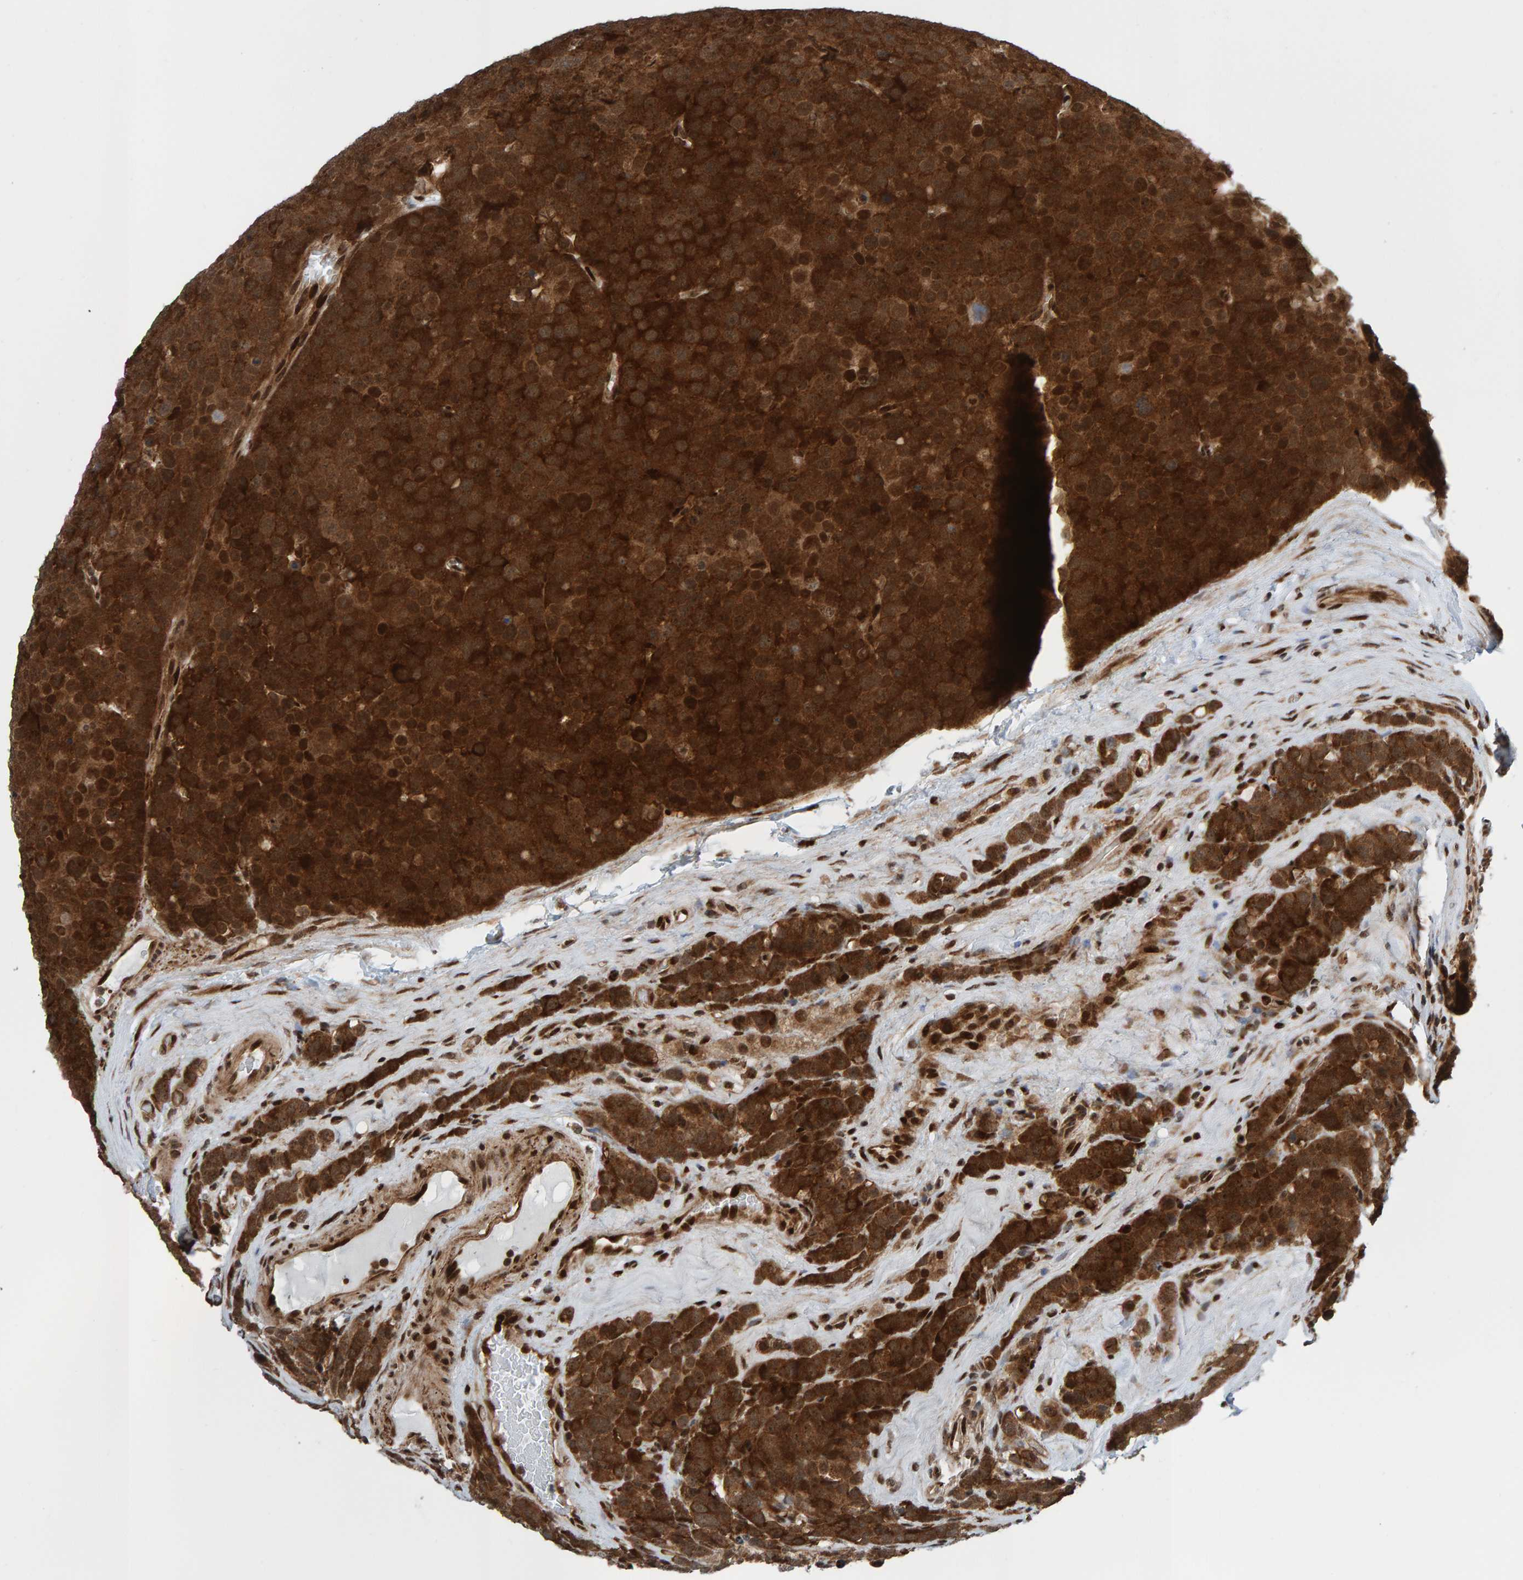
{"staining": {"intensity": "strong", "quantity": ">75%", "location": "cytoplasmic/membranous"}, "tissue": "testis cancer", "cell_type": "Tumor cells", "image_type": "cancer", "snomed": [{"axis": "morphology", "description": "Seminoma, NOS"}, {"axis": "topography", "description": "Testis"}], "caption": "Protein expression analysis of human testis seminoma reveals strong cytoplasmic/membranous positivity in approximately >75% of tumor cells.", "gene": "ZNF366", "patient": {"sex": "male", "age": 71}}